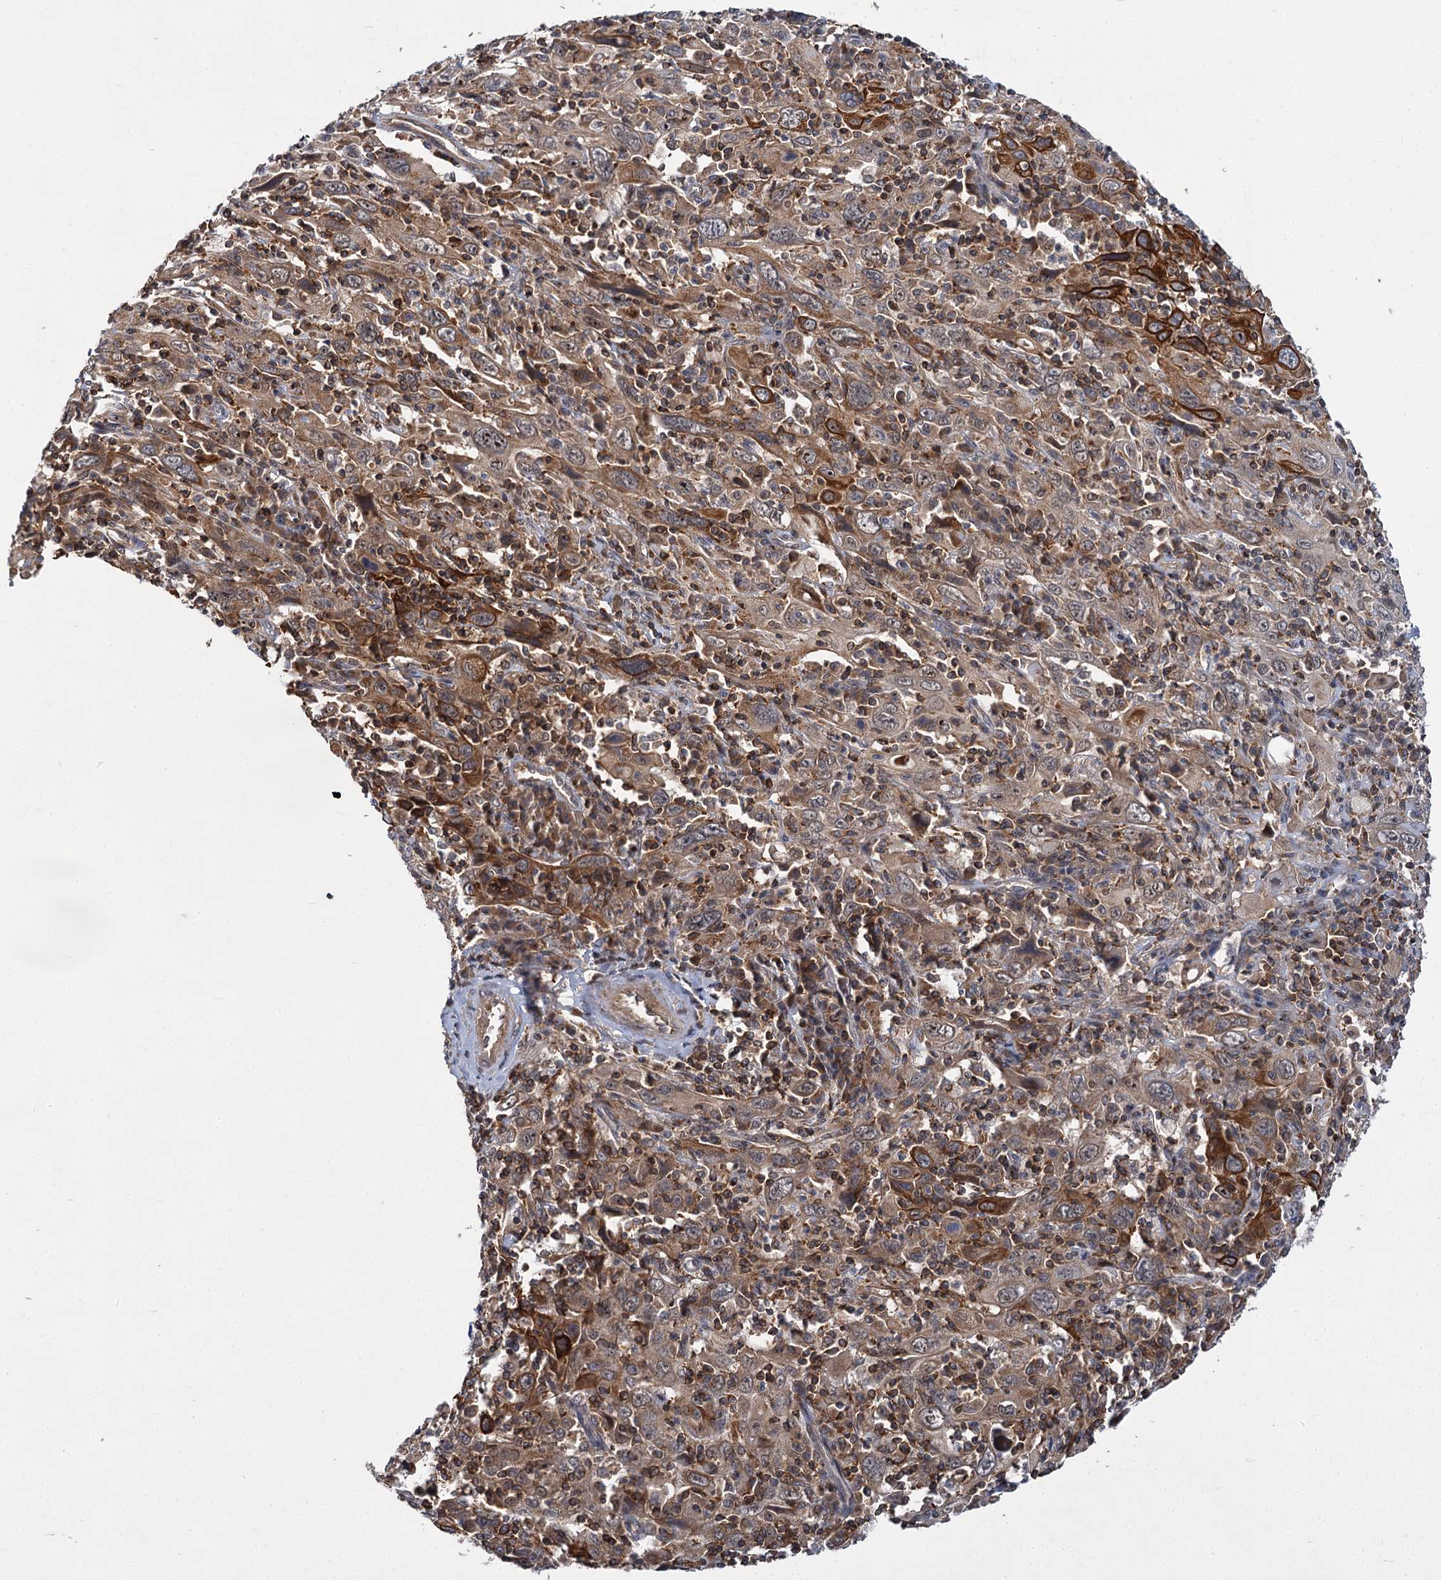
{"staining": {"intensity": "moderate", "quantity": ">75%", "location": "cytoplasmic/membranous"}, "tissue": "cervical cancer", "cell_type": "Tumor cells", "image_type": "cancer", "snomed": [{"axis": "morphology", "description": "Squamous cell carcinoma, NOS"}, {"axis": "topography", "description": "Cervix"}], "caption": "A brown stain shows moderate cytoplasmic/membranous expression of a protein in human cervical cancer (squamous cell carcinoma) tumor cells.", "gene": "ABLIM1", "patient": {"sex": "female", "age": 46}}